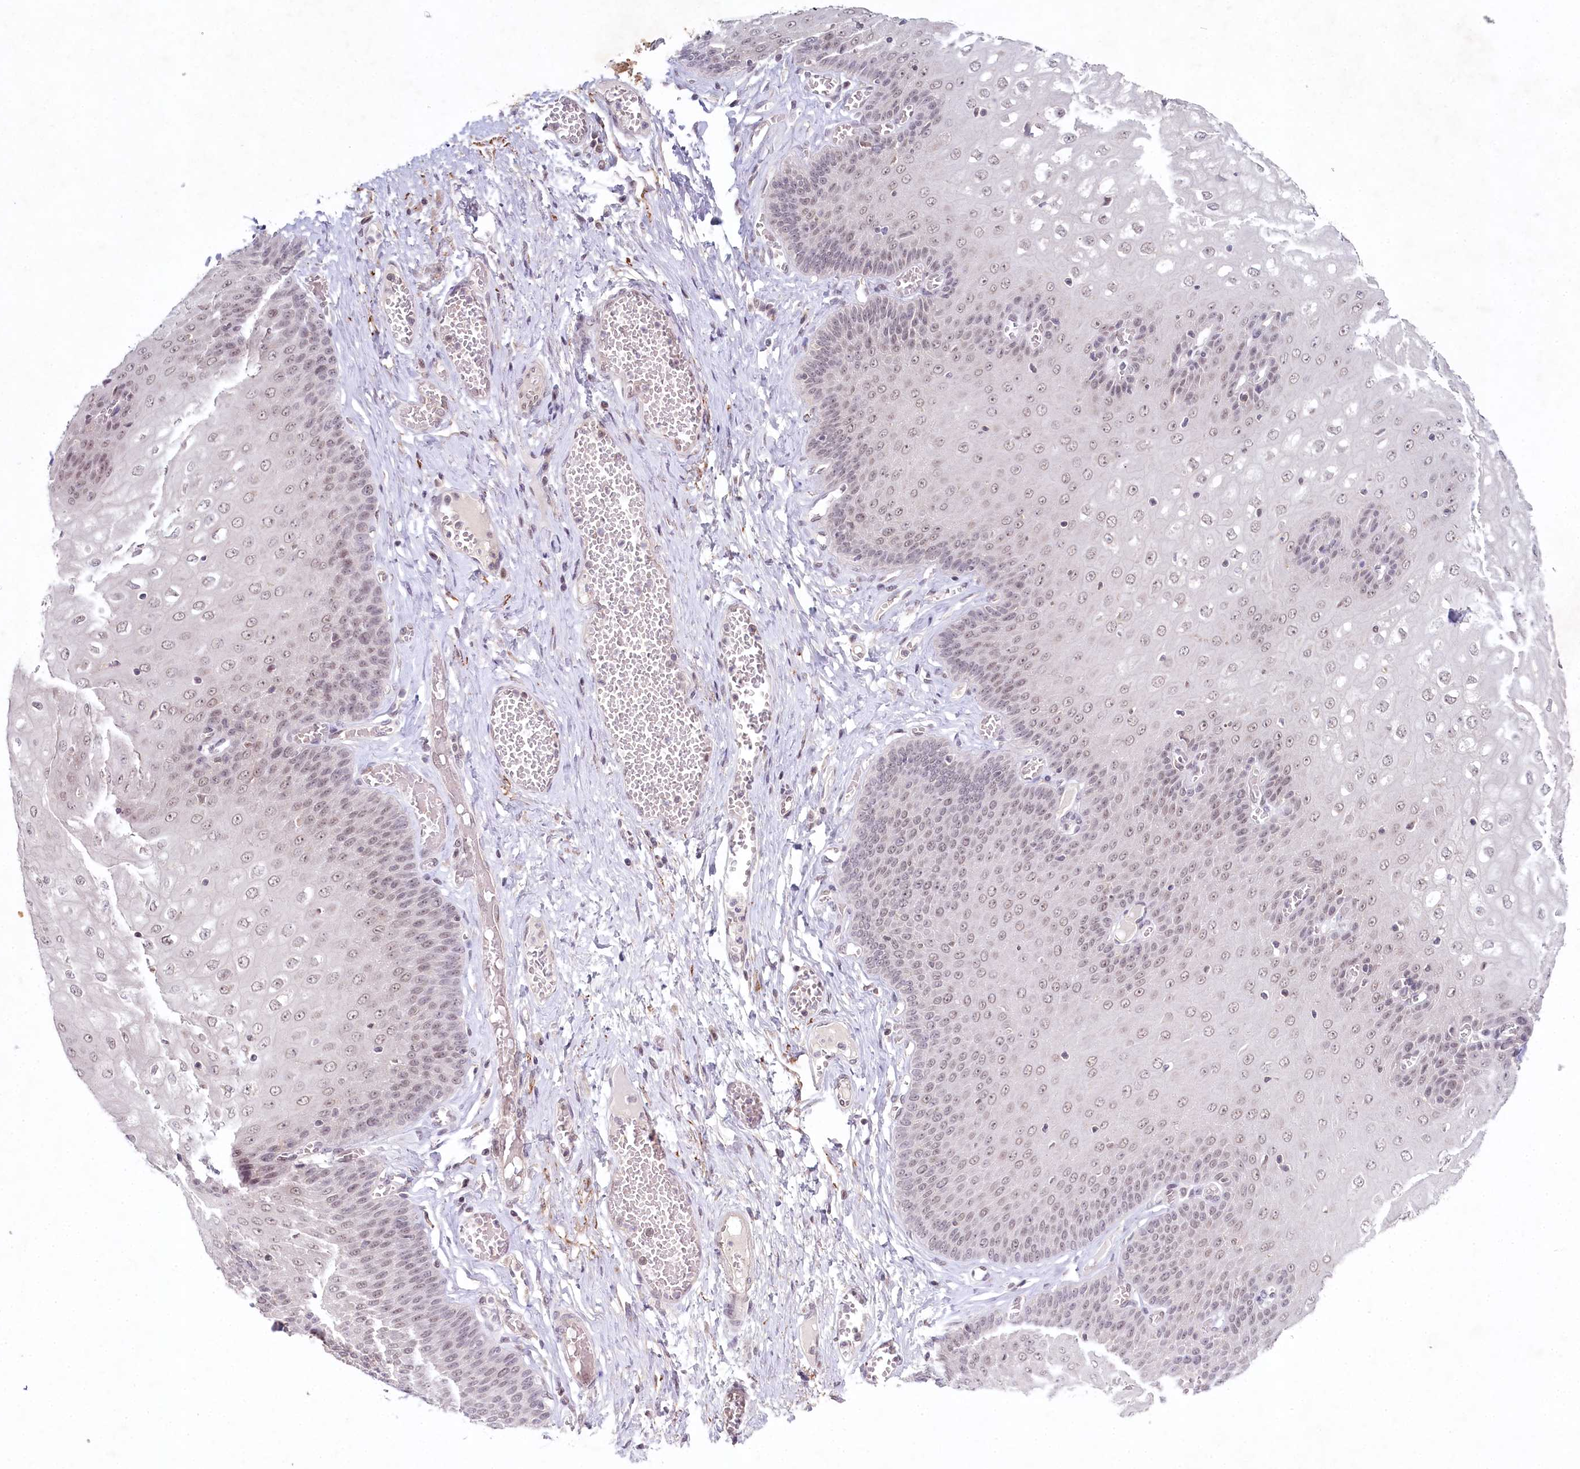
{"staining": {"intensity": "weak", "quantity": "25%-75%", "location": "nuclear"}, "tissue": "esophagus", "cell_type": "Squamous epithelial cells", "image_type": "normal", "snomed": [{"axis": "morphology", "description": "Normal tissue, NOS"}, {"axis": "topography", "description": "Esophagus"}], "caption": "DAB (3,3'-diaminobenzidine) immunohistochemical staining of unremarkable esophagus reveals weak nuclear protein staining in approximately 25%-75% of squamous epithelial cells.", "gene": "AMTN", "patient": {"sex": "male", "age": 60}}